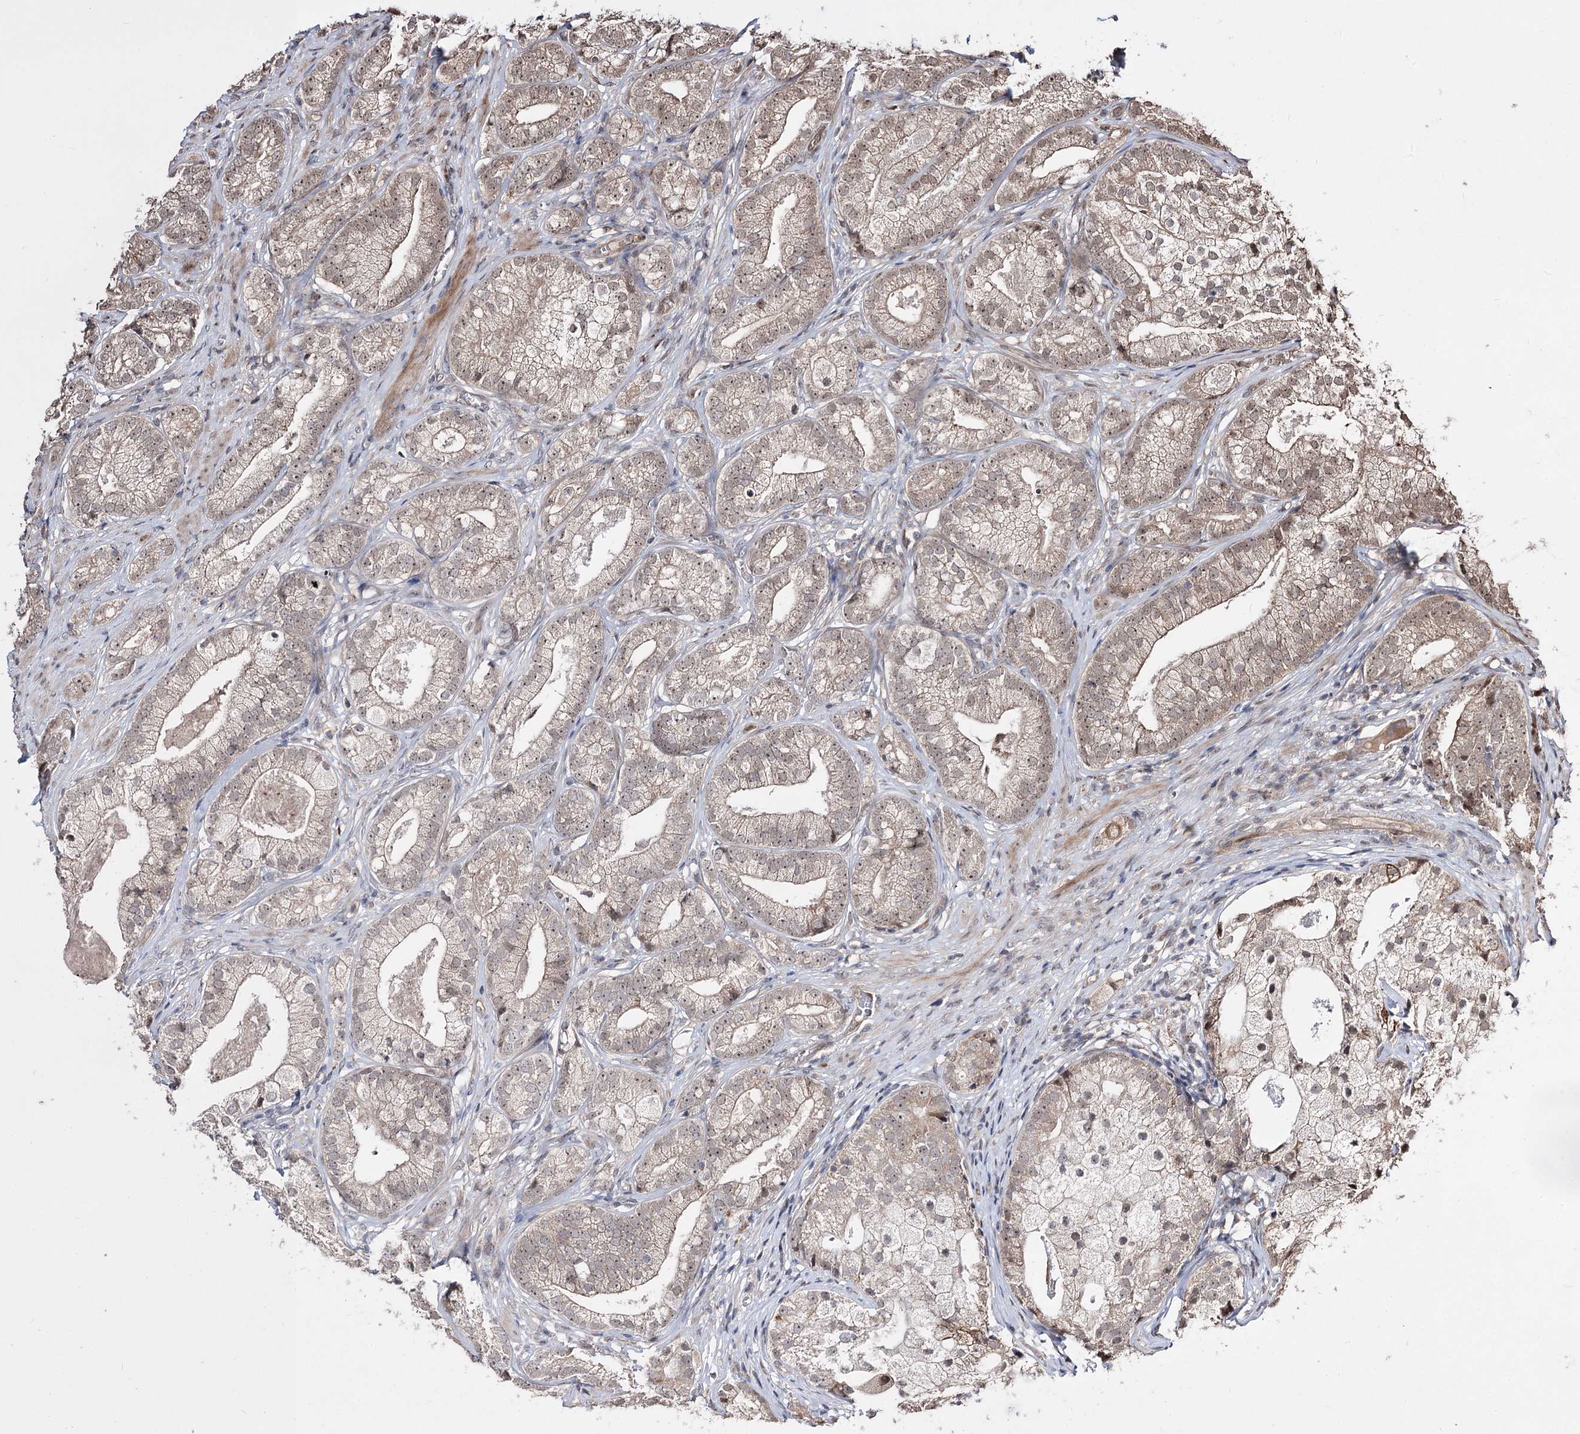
{"staining": {"intensity": "weak", "quantity": "25%-75%", "location": "cytoplasmic/membranous,nuclear"}, "tissue": "prostate cancer", "cell_type": "Tumor cells", "image_type": "cancer", "snomed": [{"axis": "morphology", "description": "Adenocarcinoma, High grade"}, {"axis": "topography", "description": "Prostate"}], "caption": "Prostate cancer (high-grade adenocarcinoma) stained with DAB immunohistochemistry (IHC) demonstrates low levels of weak cytoplasmic/membranous and nuclear positivity in about 25%-75% of tumor cells.", "gene": "CPNE8", "patient": {"sex": "male", "age": 69}}